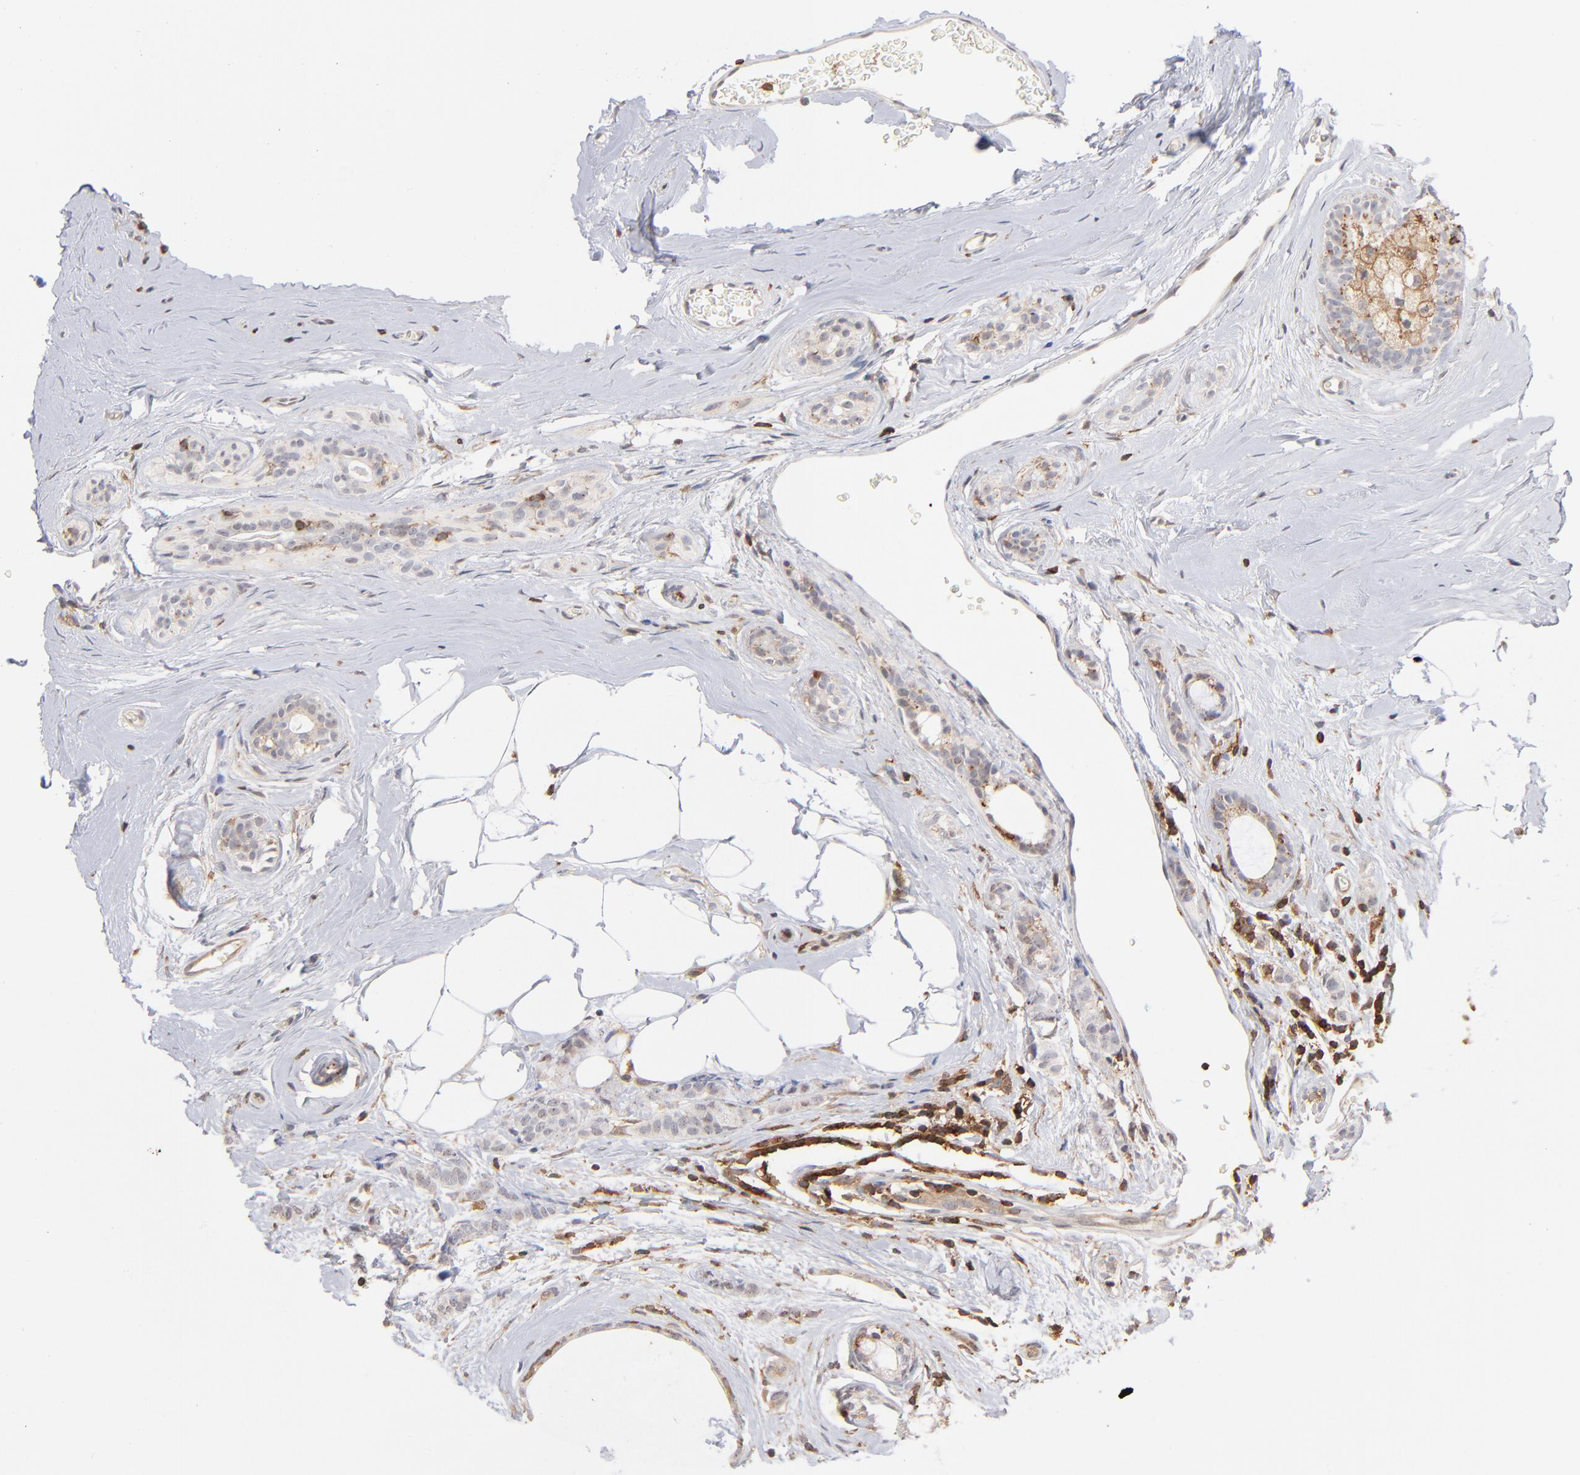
{"staining": {"intensity": "negative", "quantity": "none", "location": "none"}, "tissue": "breast cancer", "cell_type": "Tumor cells", "image_type": "cancer", "snomed": [{"axis": "morphology", "description": "Lobular carcinoma"}, {"axis": "topography", "description": "Breast"}], "caption": "This is an IHC photomicrograph of lobular carcinoma (breast). There is no expression in tumor cells.", "gene": "WIPF1", "patient": {"sex": "female", "age": 60}}